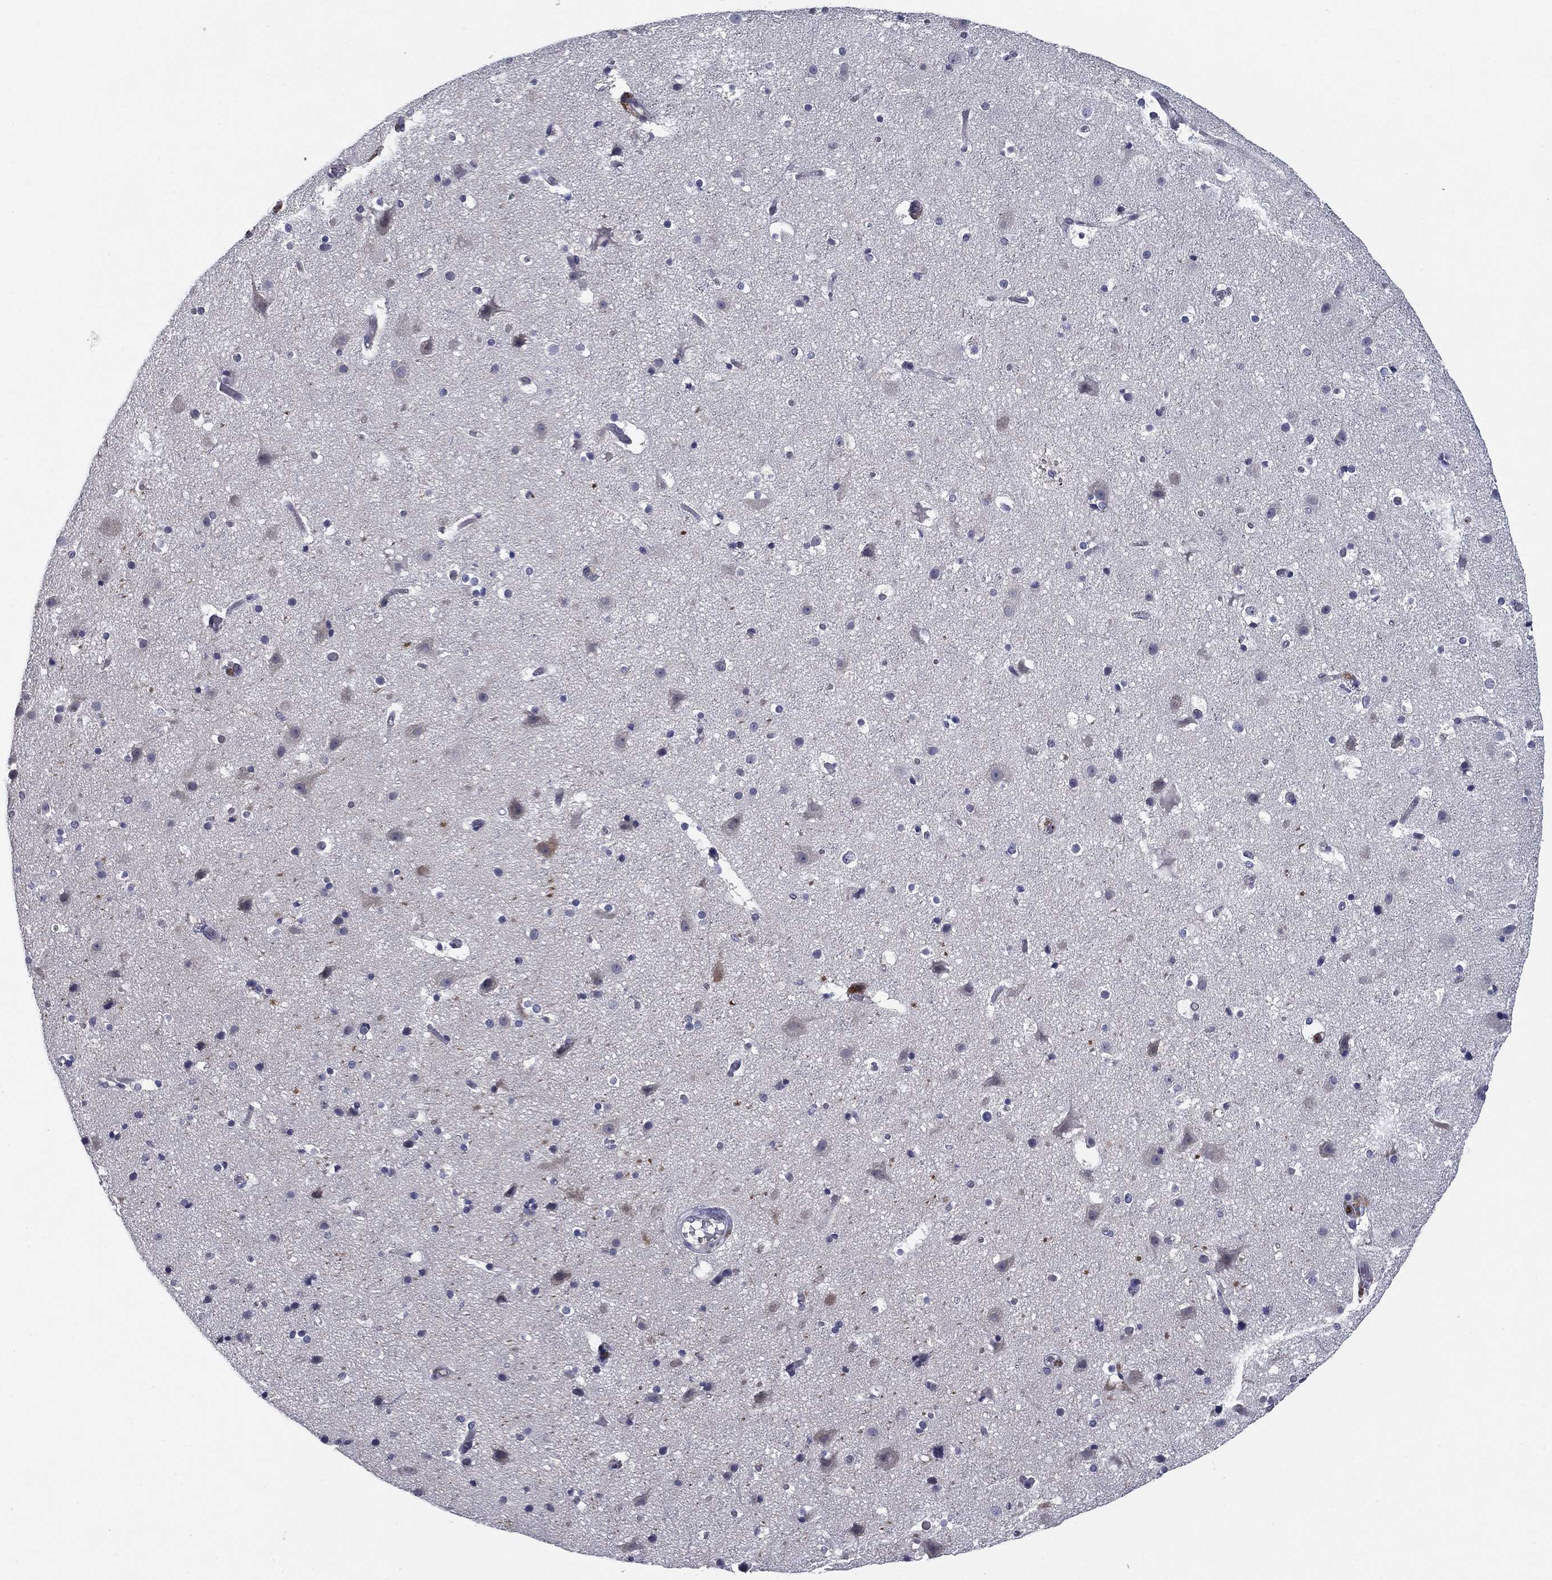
{"staining": {"intensity": "negative", "quantity": "none", "location": "none"}, "tissue": "cerebral cortex", "cell_type": "Endothelial cells", "image_type": "normal", "snomed": [{"axis": "morphology", "description": "Normal tissue, NOS"}, {"axis": "topography", "description": "Cerebral cortex"}], "caption": "Micrograph shows no significant protein staining in endothelial cells of normal cerebral cortex.", "gene": "REXO5", "patient": {"sex": "female", "age": 52}}